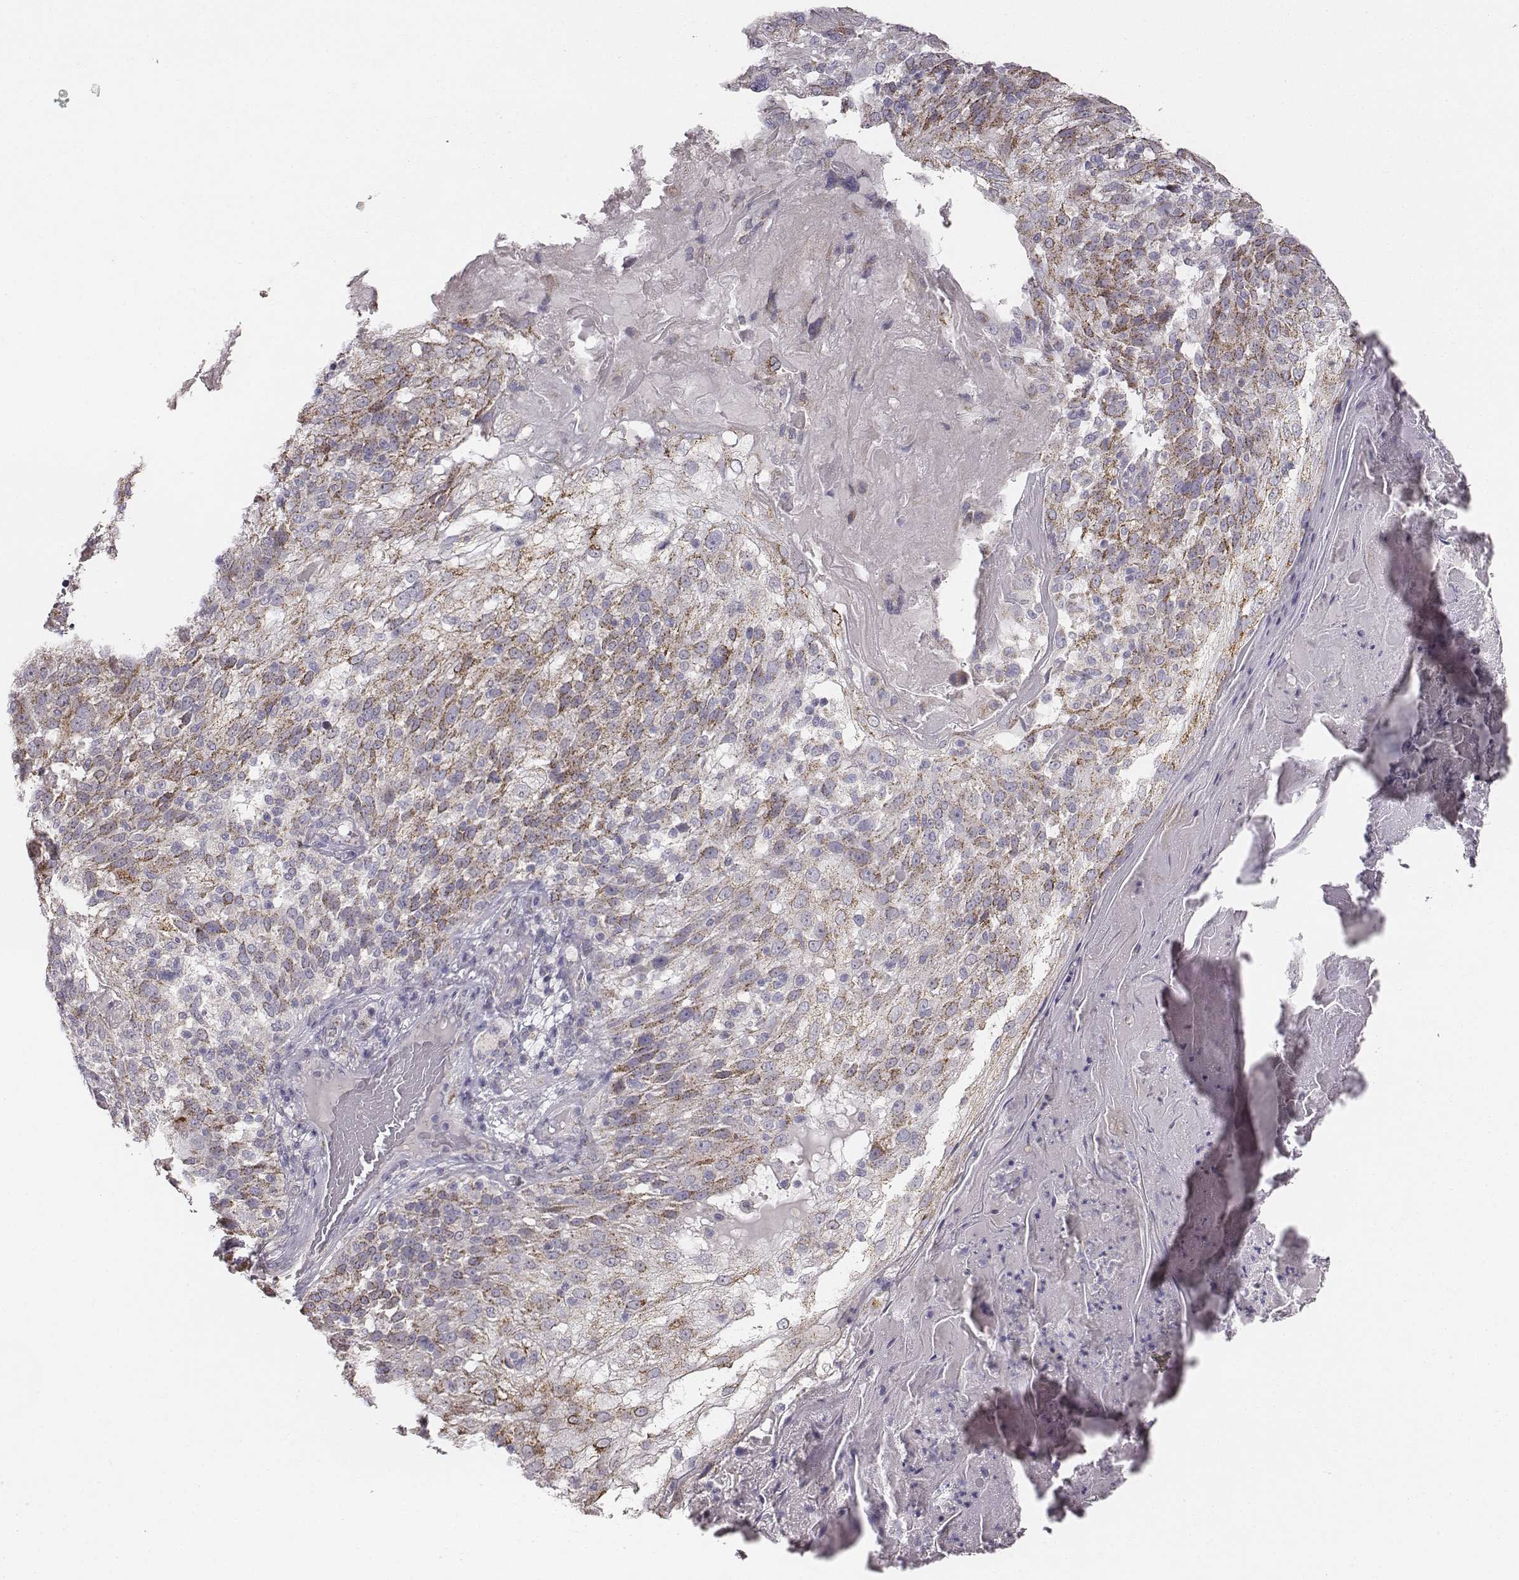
{"staining": {"intensity": "weak", "quantity": ">75%", "location": "cytoplasmic/membranous"}, "tissue": "skin cancer", "cell_type": "Tumor cells", "image_type": "cancer", "snomed": [{"axis": "morphology", "description": "Normal tissue, NOS"}, {"axis": "morphology", "description": "Squamous cell carcinoma, NOS"}, {"axis": "topography", "description": "Skin"}], "caption": "Tumor cells reveal low levels of weak cytoplasmic/membranous staining in approximately >75% of cells in skin cancer.", "gene": "ABCD3", "patient": {"sex": "female", "age": 83}}